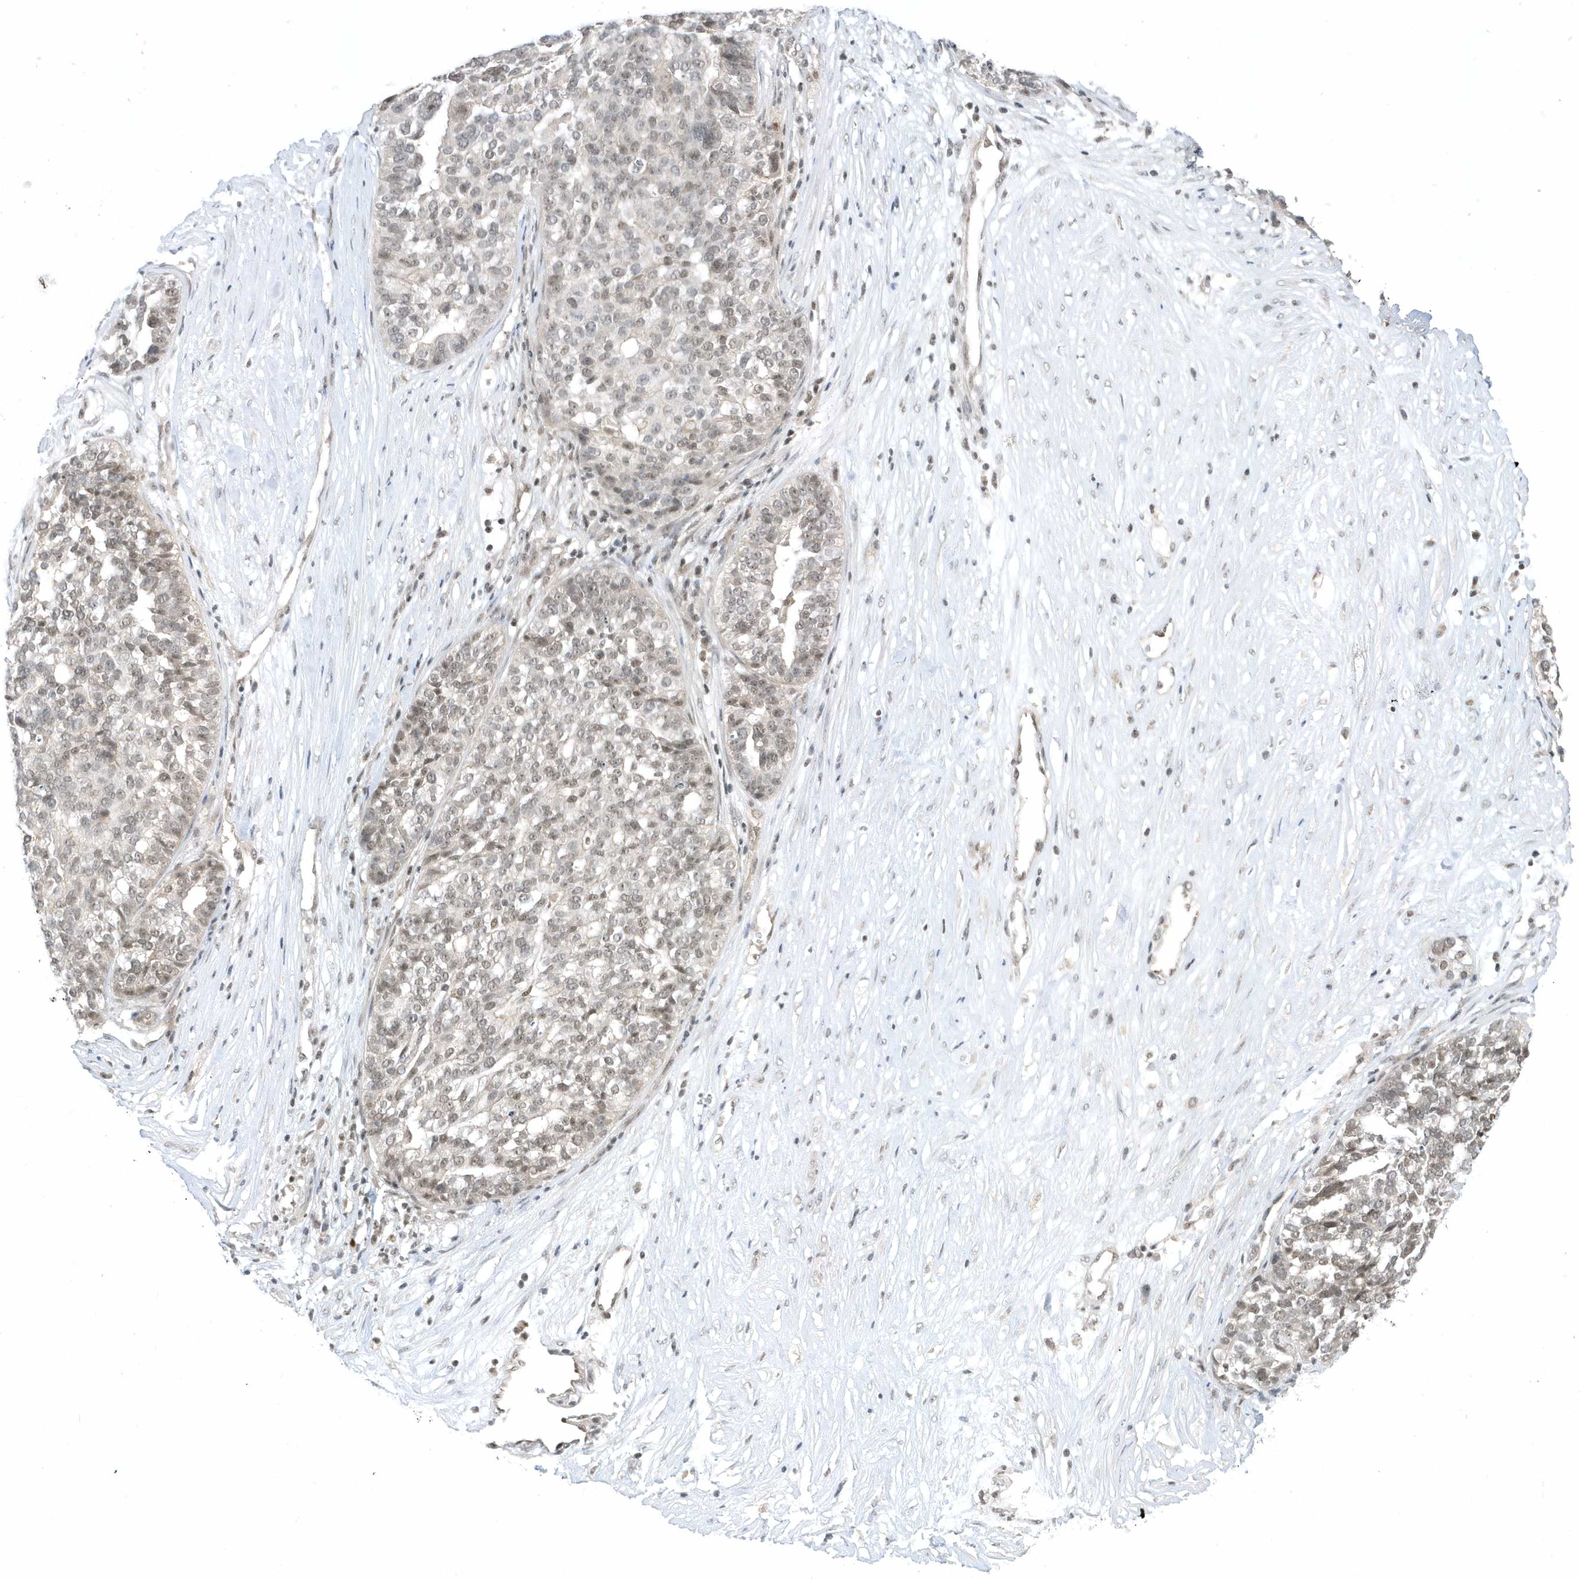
{"staining": {"intensity": "weak", "quantity": "25%-75%", "location": "nuclear"}, "tissue": "ovarian cancer", "cell_type": "Tumor cells", "image_type": "cancer", "snomed": [{"axis": "morphology", "description": "Cystadenocarcinoma, serous, NOS"}, {"axis": "topography", "description": "Ovary"}], "caption": "Serous cystadenocarcinoma (ovarian) was stained to show a protein in brown. There is low levels of weak nuclear staining in approximately 25%-75% of tumor cells.", "gene": "ZNF740", "patient": {"sex": "female", "age": 59}}